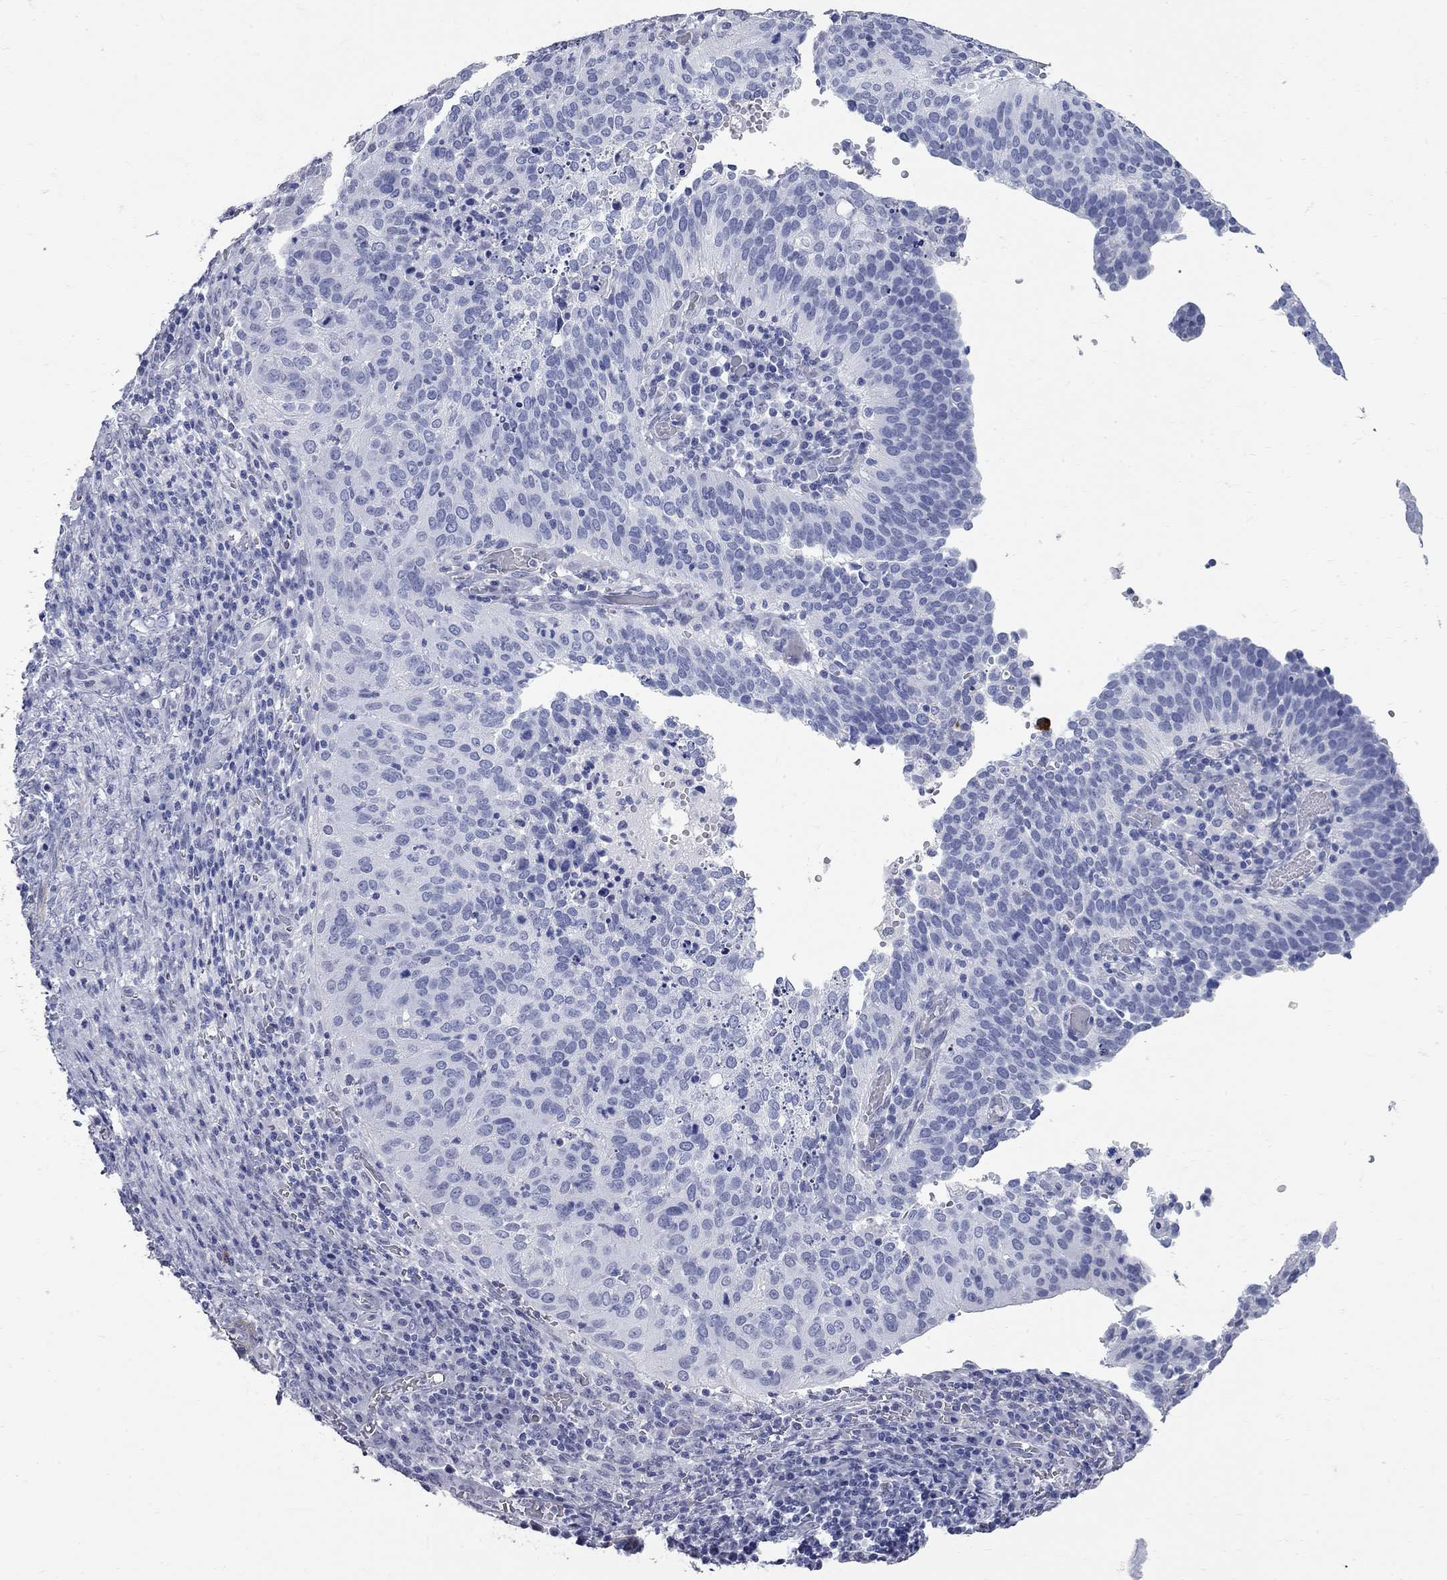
{"staining": {"intensity": "negative", "quantity": "none", "location": "none"}, "tissue": "cervical cancer", "cell_type": "Tumor cells", "image_type": "cancer", "snomed": [{"axis": "morphology", "description": "Squamous cell carcinoma, NOS"}, {"axis": "topography", "description": "Cervix"}], "caption": "This photomicrograph is of squamous cell carcinoma (cervical) stained with IHC to label a protein in brown with the nuclei are counter-stained blue. There is no positivity in tumor cells.", "gene": "BPIFB1", "patient": {"sex": "female", "age": 39}}